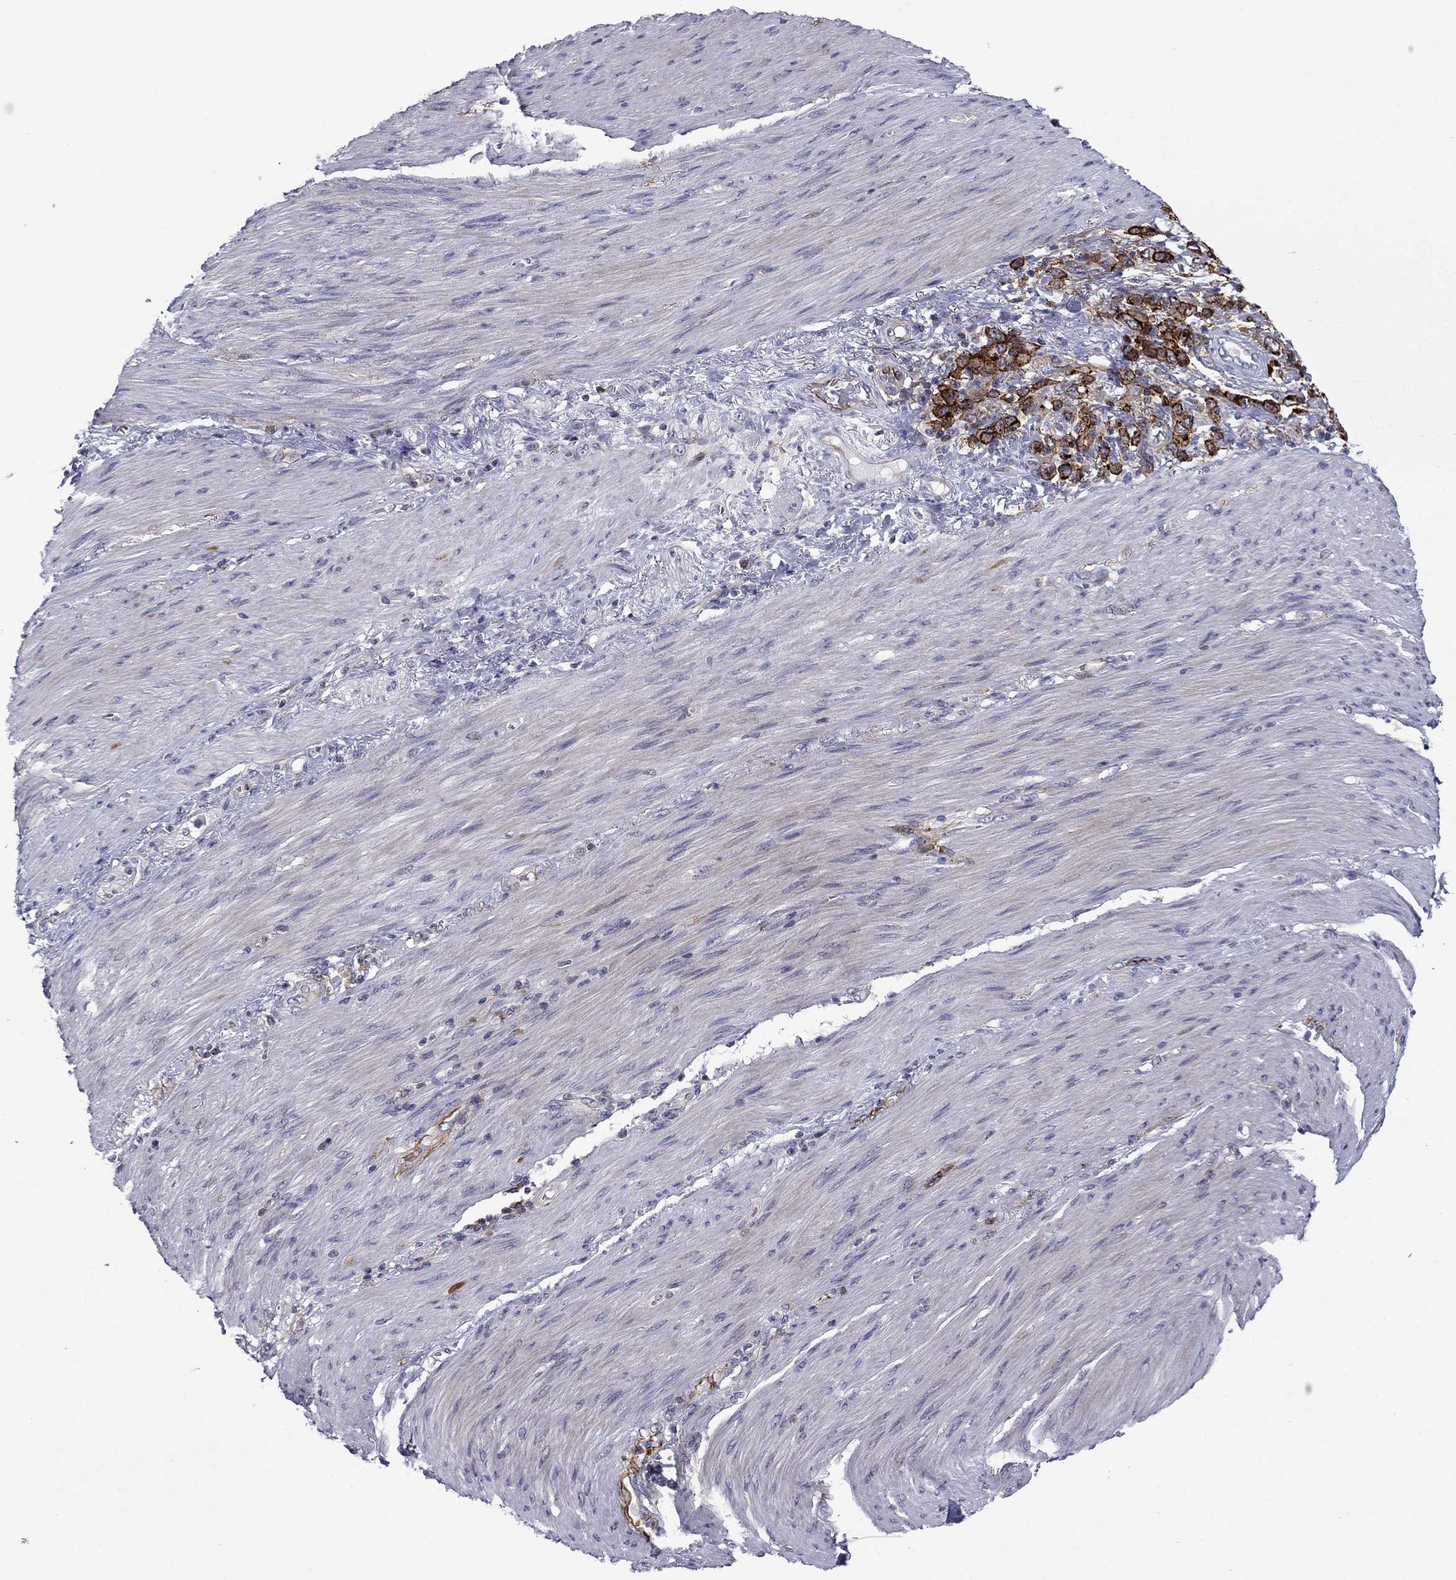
{"staining": {"intensity": "strong", "quantity": ">75%", "location": "cytoplasmic/membranous"}, "tissue": "stomach cancer", "cell_type": "Tumor cells", "image_type": "cancer", "snomed": [{"axis": "morphology", "description": "Normal tissue, NOS"}, {"axis": "morphology", "description": "Adenocarcinoma, NOS"}, {"axis": "topography", "description": "Stomach"}], "caption": "Adenocarcinoma (stomach) stained with a protein marker shows strong staining in tumor cells.", "gene": "LMO7", "patient": {"sex": "female", "age": 79}}